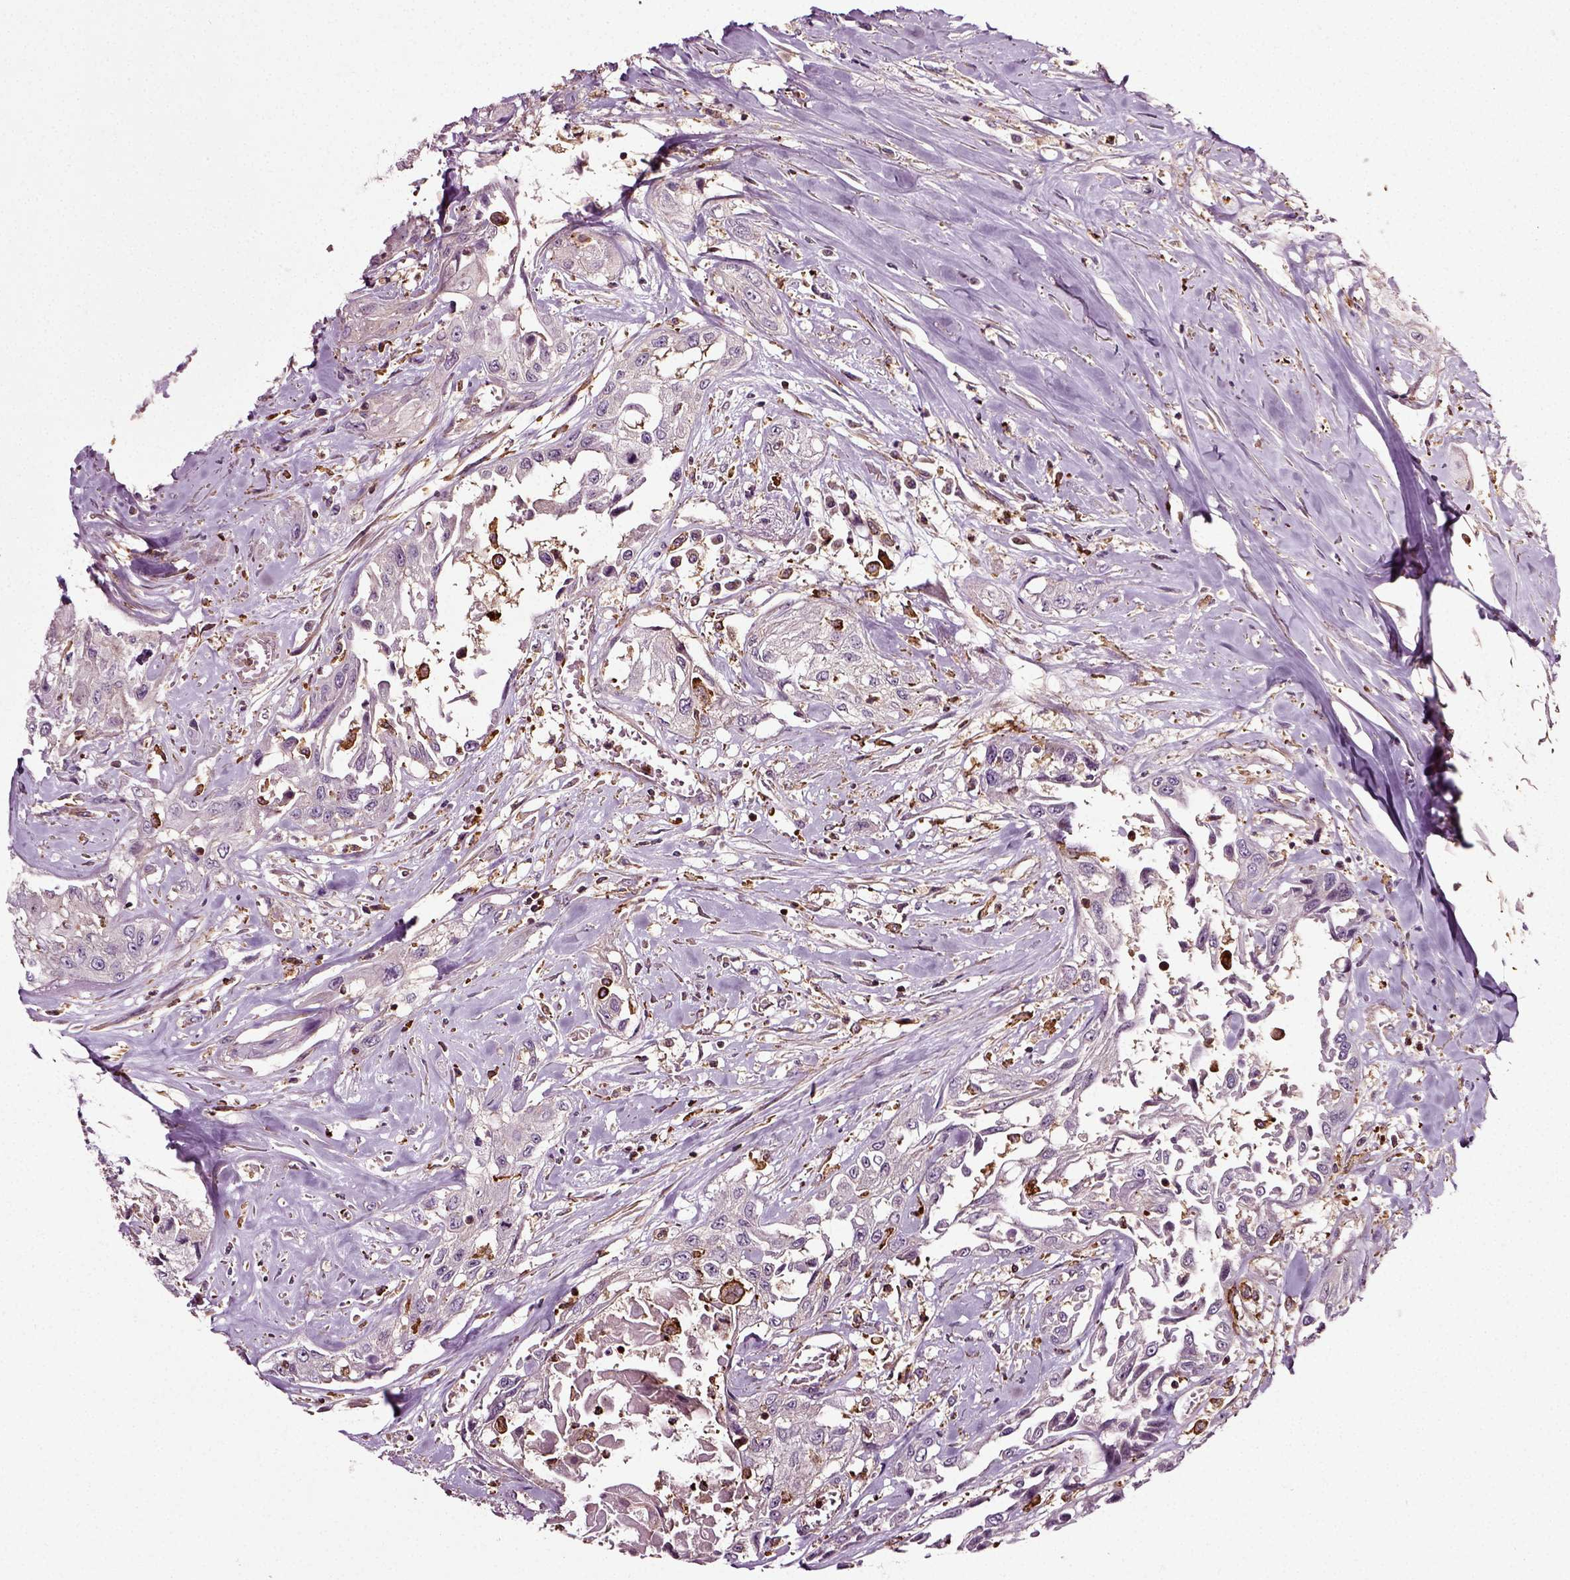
{"staining": {"intensity": "negative", "quantity": "none", "location": "none"}, "tissue": "head and neck cancer", "cell_type": "Tumor cells", "image_type": "cancer", "snomed": [{"axis": "morphology", "description": "Normal tissue, NOS"}, {"axis": "morphology", "description": "Squamous cell carcinoma, NOS"}, {"axis": "topography", "description": "Oral tissue"}, {"axis": "topography", "description": "Peripheral nerve tissue"}, {"axis": "topography", "description": "Head-Neck"}], "caption": "Head and neck cancer (squamous cell carcinoma) was stained to show a protein in brown. There is no significant expression in tumor cells.", "gene": "RHOF", "patient": {"sex": "female", "age": 59}}